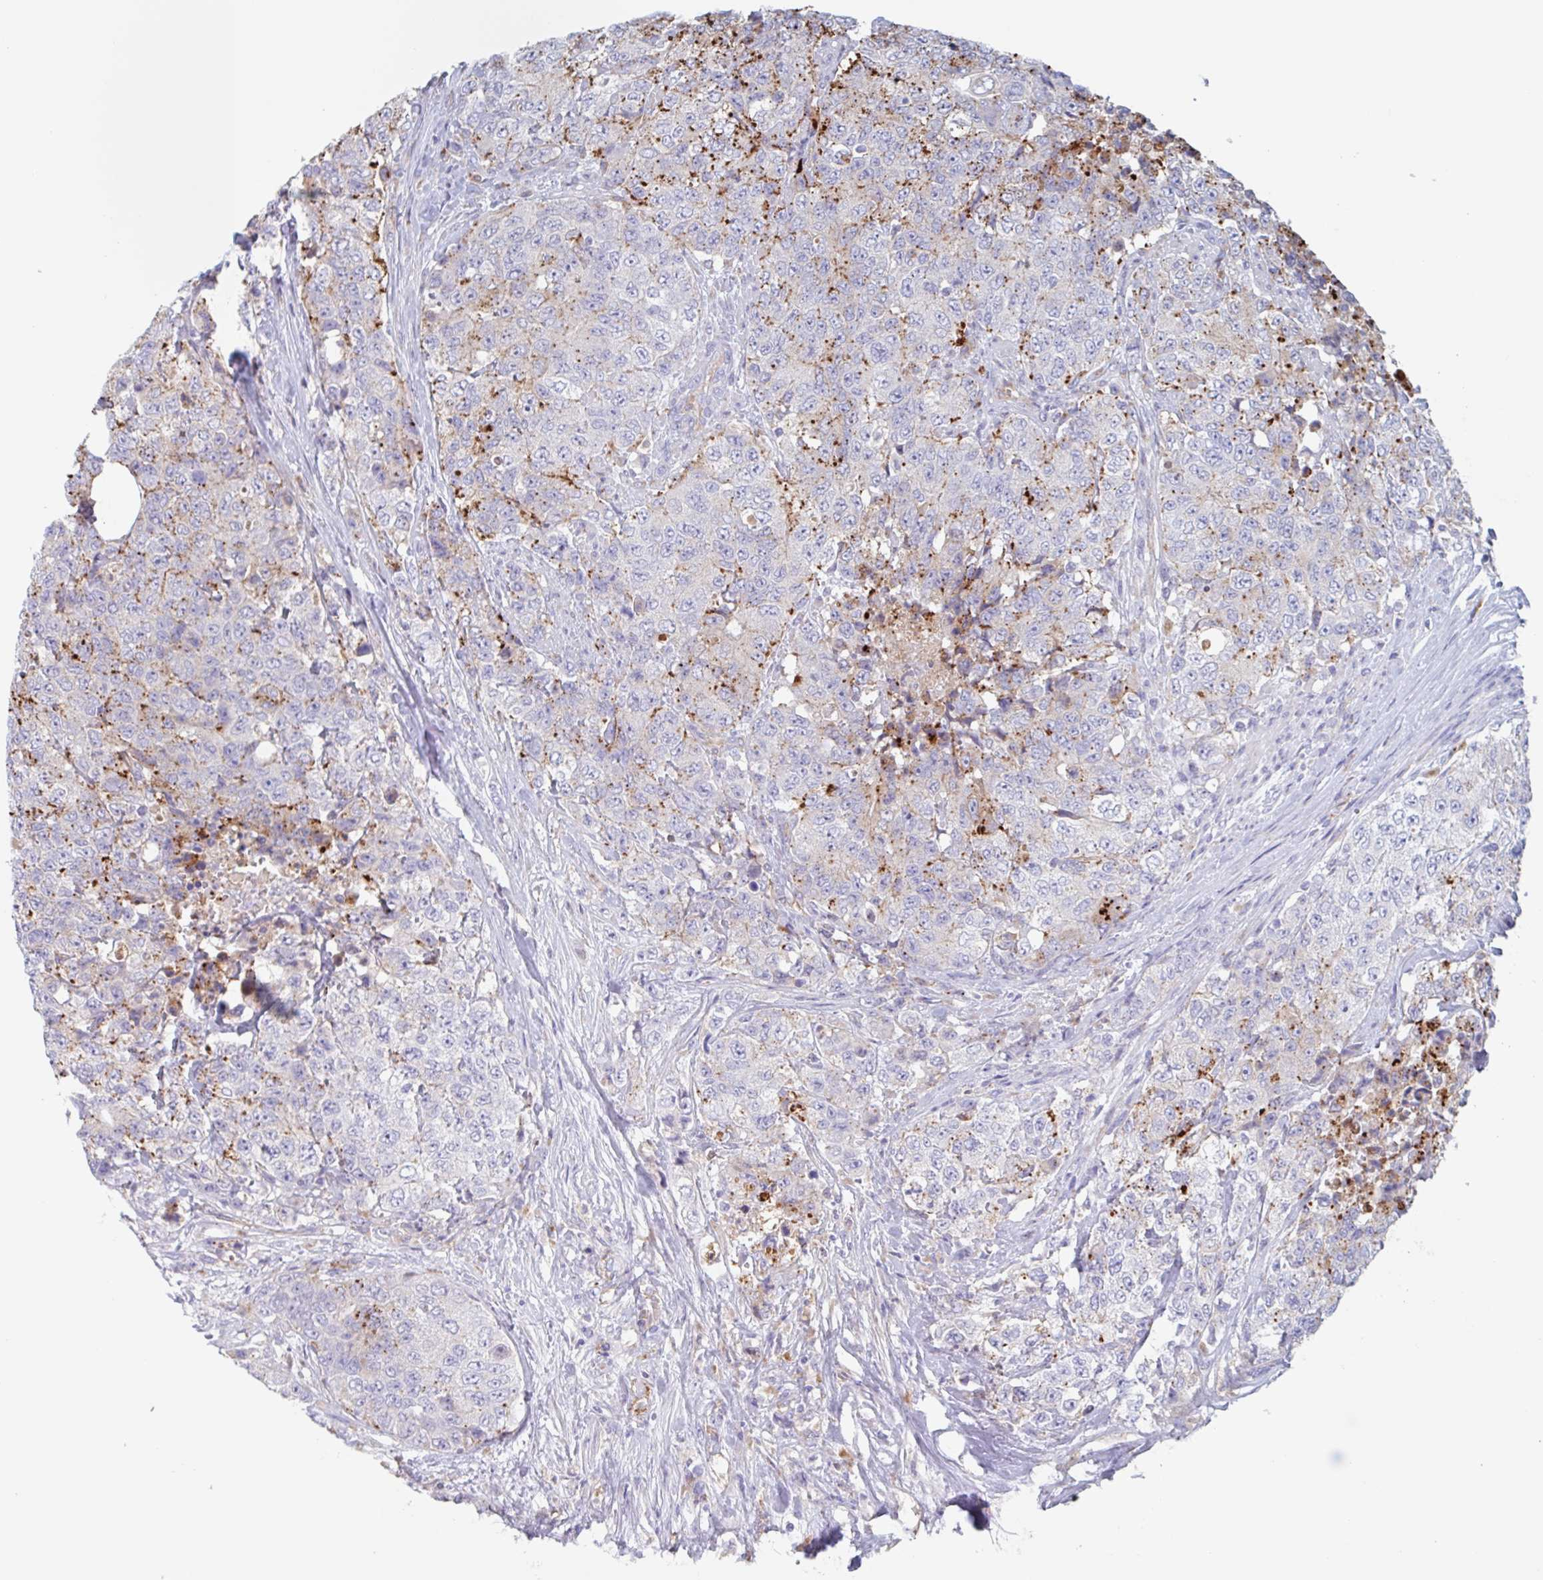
{"staining": {"intensity": "moderate", "quantity": "25%-75%", "location": "cytoplasmic/membranous"}, "tissue": "urothelial cancer", "cell_type": "Tumor cells", "image_type": "cancer", "snomed": [{"axis": "morphology", "description": "Urothelial carcinoma, High grade"}, {"axis": "topography", "description": "Urinary bladder"}], "caption": "Immunohistochemistry staining of high-grade urothelial carcinoma, which reveals medium levels of moderate cytoplasmic/membranous expression in approximately 25%-75% of tumor cells indicating moderate cytoplasmic/membranous protein expression. The staining was performed using DAB (brown) for protein detection and nuclei were counterstained in hematoxylin (blue).", "gene": "MANBA", "patient": {"sex": "female", "age": 78}}